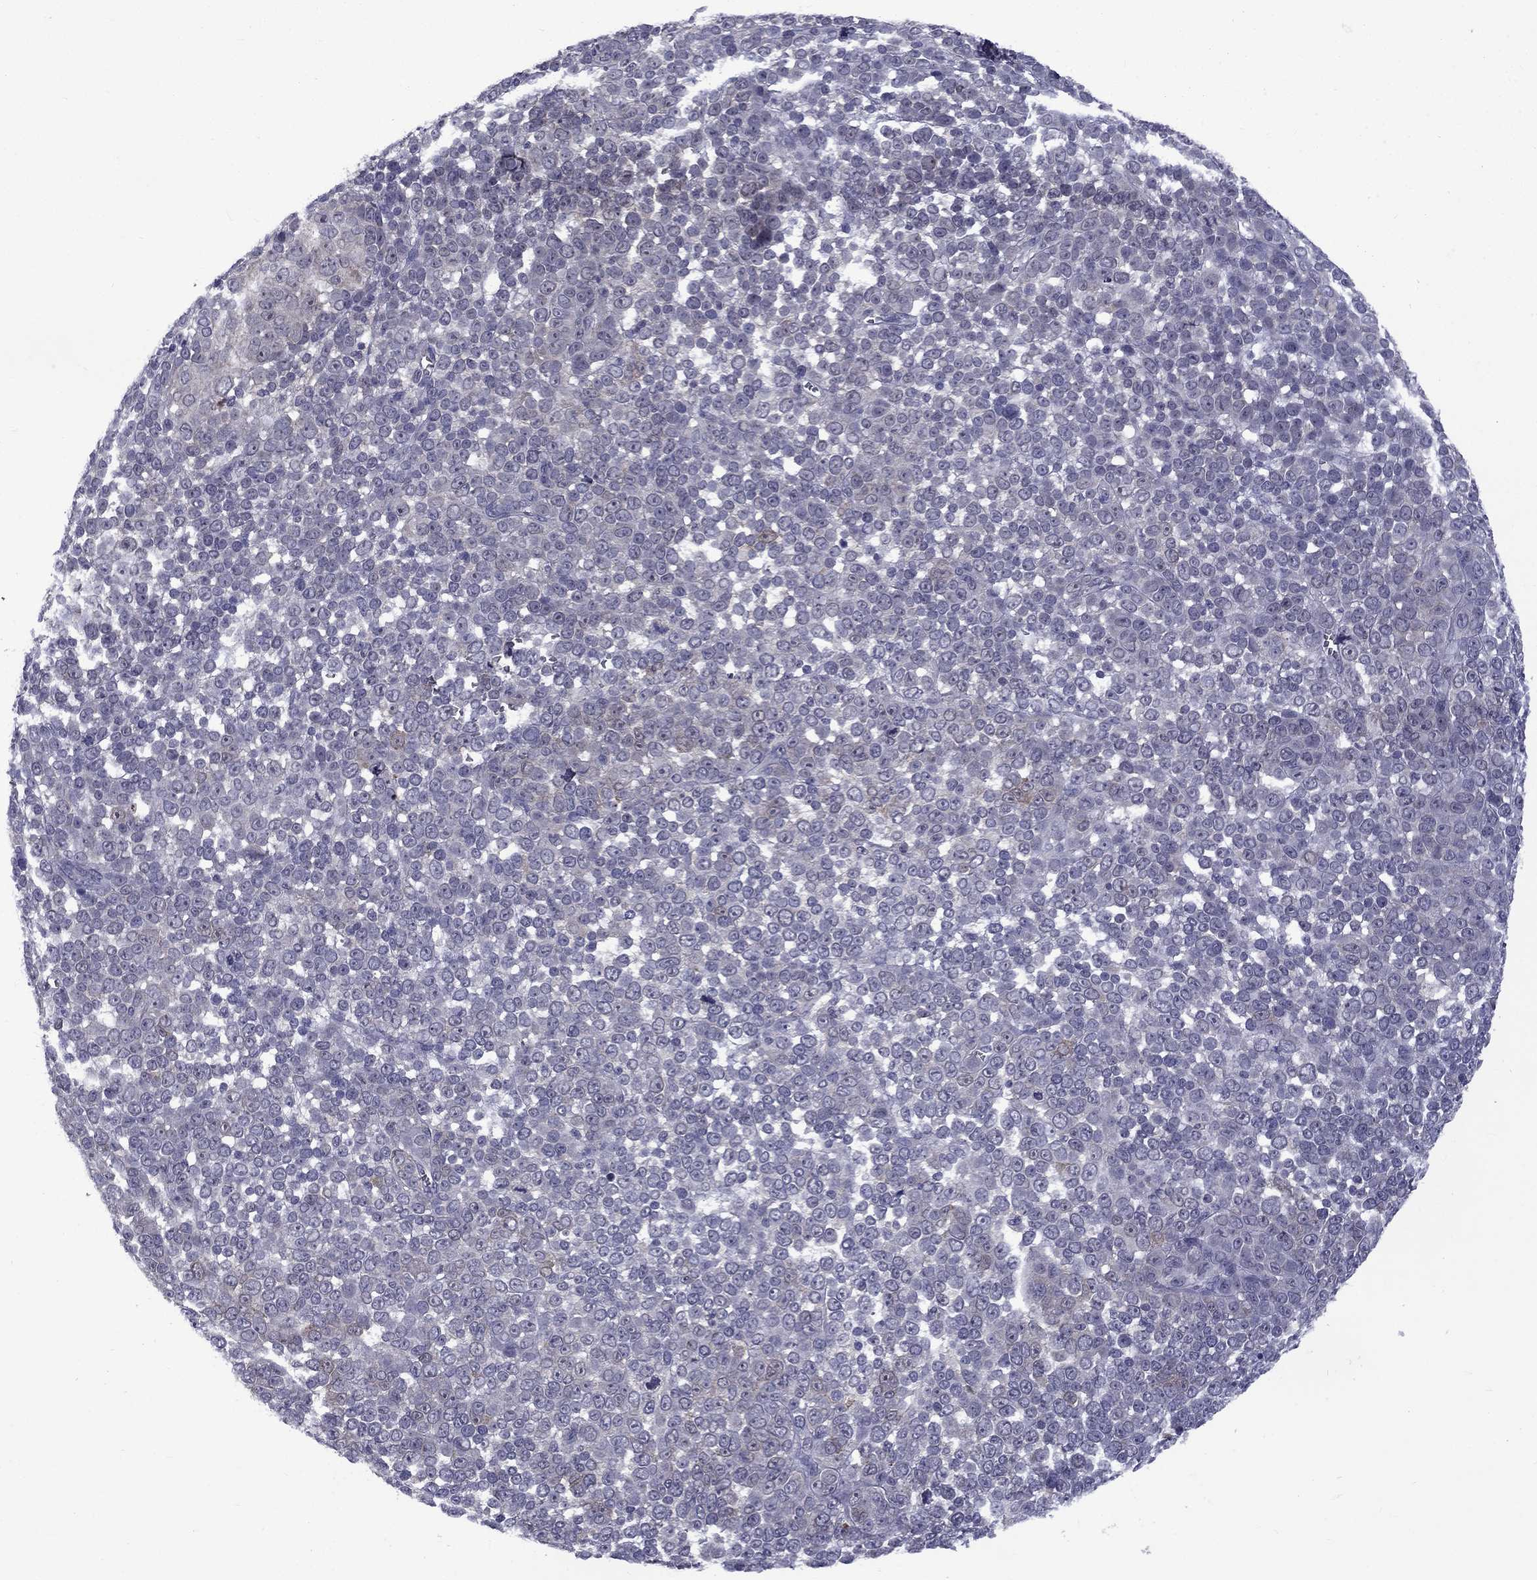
{"staining": {"intensity": "negative", "quantity": "none", "location": "none"}, "tissue": "melanoma", "cell_type": "Tumor cells", "image_type": "cancer", "snomed": [{"axis": "morphology", "description": "Malignant melanoma, NOS"}, {"axis": "topography", "description": "Skin"}], "caption": "Tumor cells show no significant staining in malignant melanoma.", "gene": "SNTA1", "patient": {"sex": "female", "age": 95}}